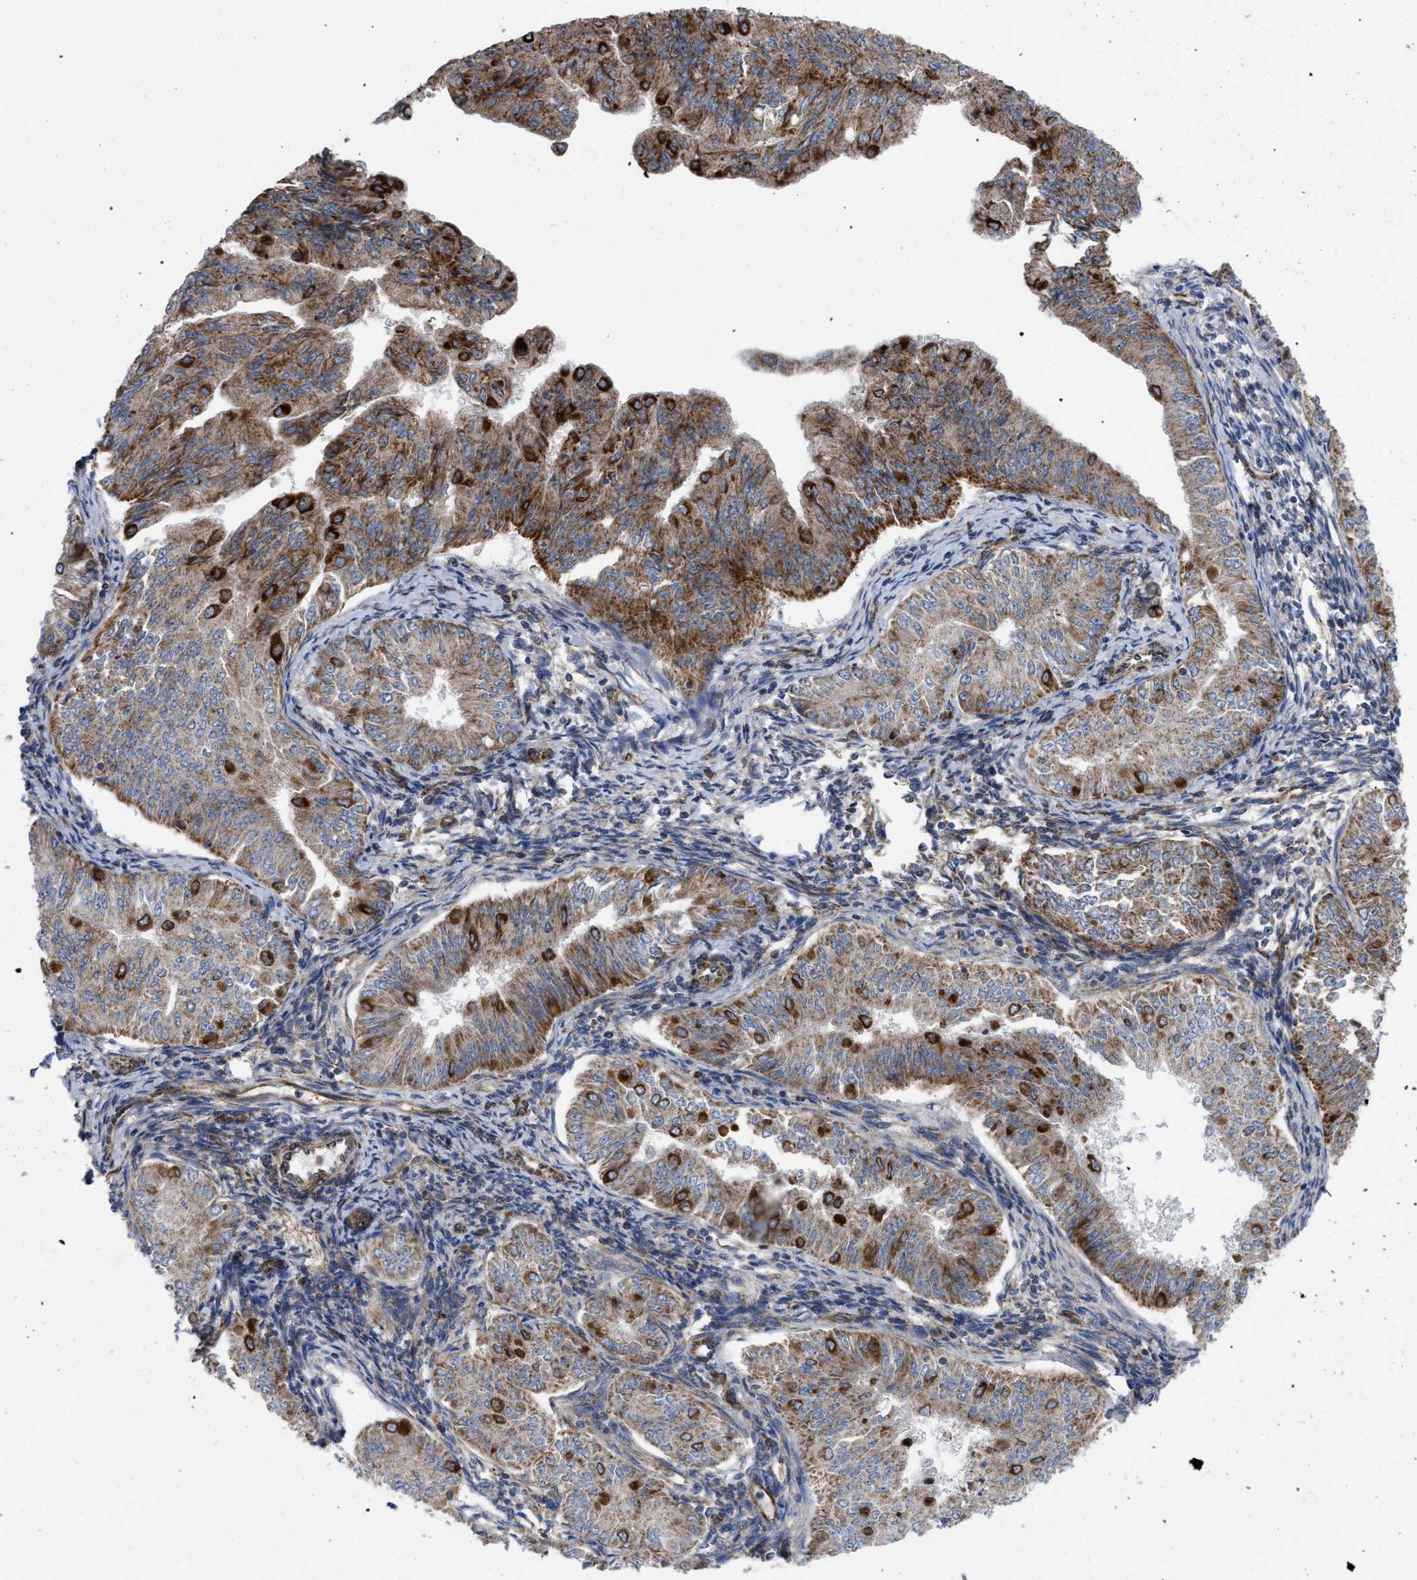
{"staining": {"intensity": "strong", "quantity": "<25%", "location": "cytoplasmic/membranous"}, "tissue": "endometrial cancer", "cell_type": "Tumor cells", "image_type": "cancer", "snomed": [{"axis": "morphology", "description": "Normal tissue, NOS"}, {"axis": "morphology", "description": "Adenocarcinoma, NOS"}, {"axis": "topography", "description": "Endometrium"}], "caption": "Immunohistochemistry (IHC) (DAB (3,3'-diaminobenzidine)) staining of human endometrial adenocarcinoma shows strong cytoplasmic/membranous protein staining in approximately <25% of tumor cells.", "gene": "FAM120A", "patient": {"sex": "female", "age": 53}}